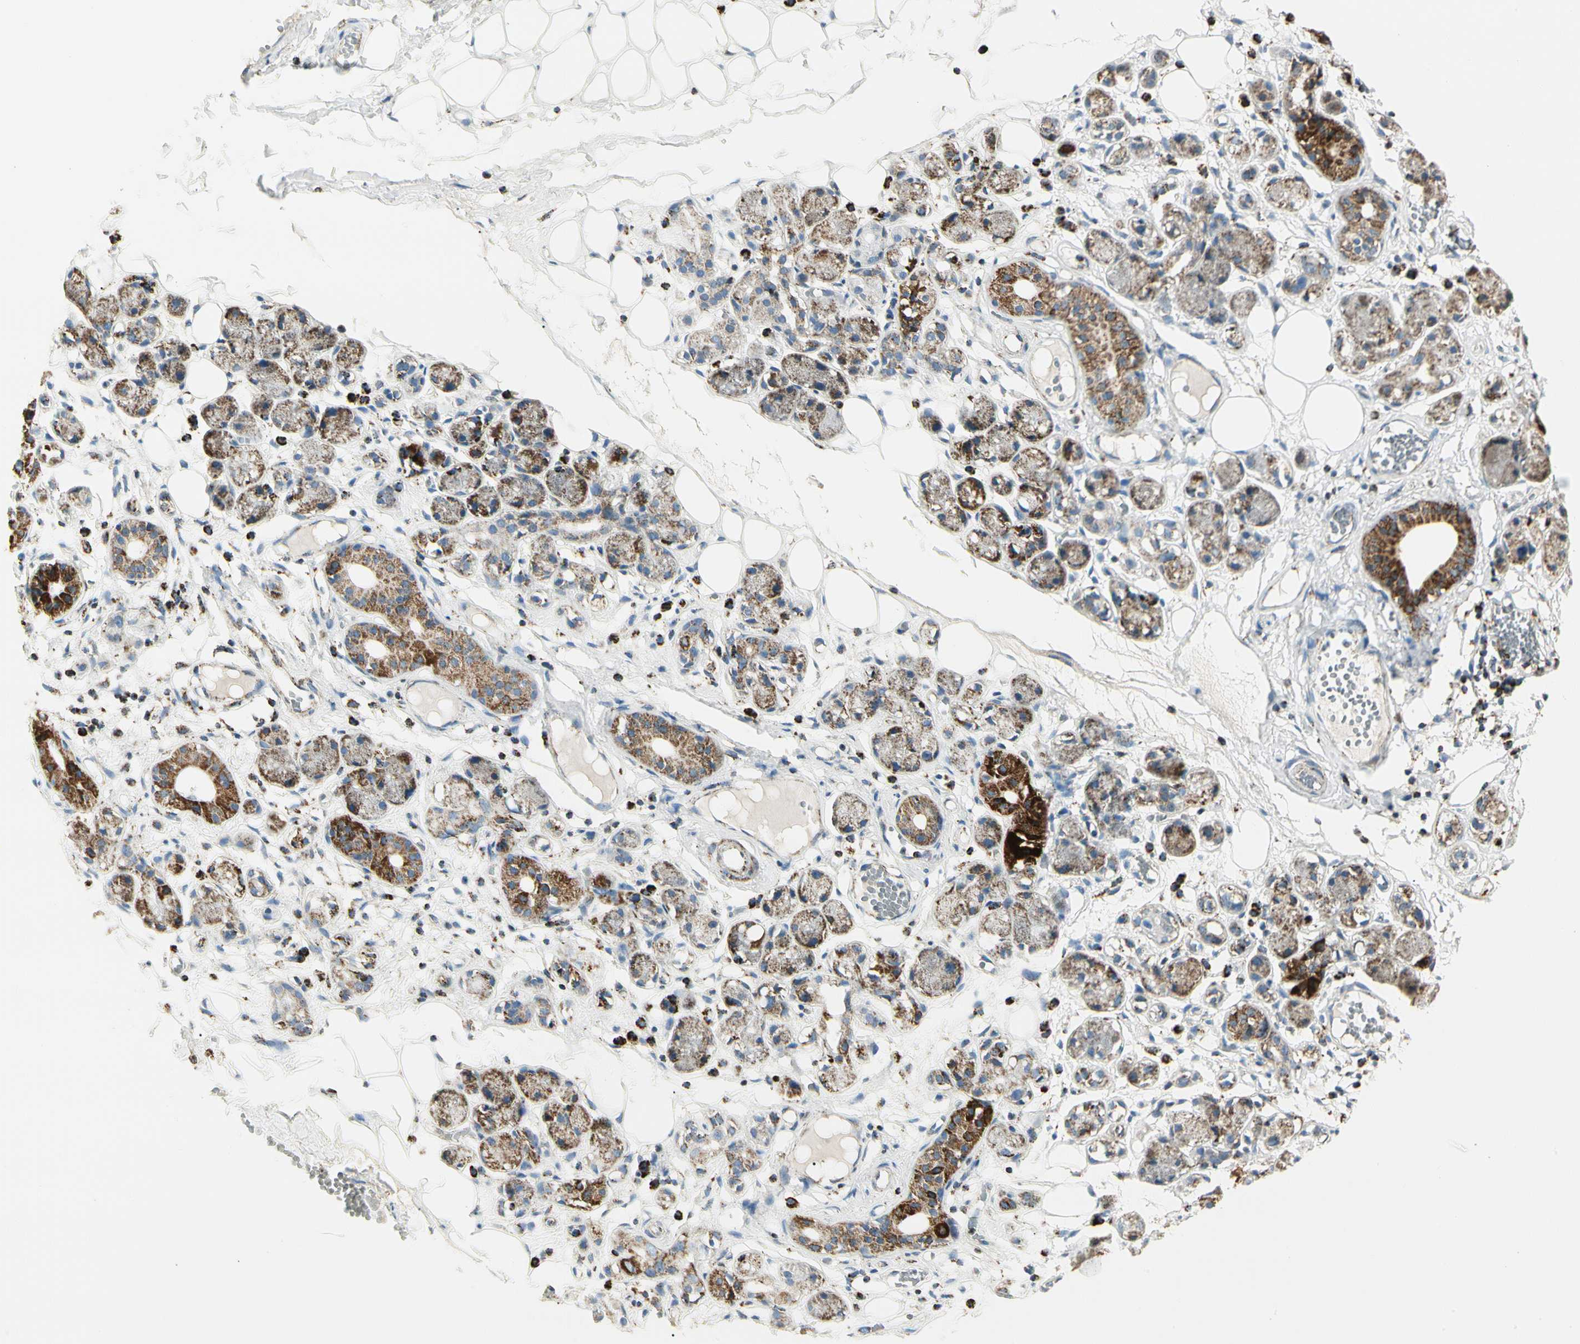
{"staining": {"intensity": "moderate", "quantity": "<25%", "location": "cytoplasmic/membranous"}, "tissue": "adipose tissue", "cell_type": "Adipocytes", "image_type": "normal", "snomed": [{"axis": "morphology", "description": "Normal tissue, NOS"}, {"axis": "morphology", "description": "Inflammation, NOS"}, {"axis": "topography", "description": "Vascular tissue"}, {"axis": "topography", "description": "Salivary gland"}], "caption": "Moderate cytoplasmic/membranous positivity is appreciated in about <25% of adipocytes in unremarkable adipose tissue.", "gene": "ME2", "patient": {"sex": "female", "age": 75}}